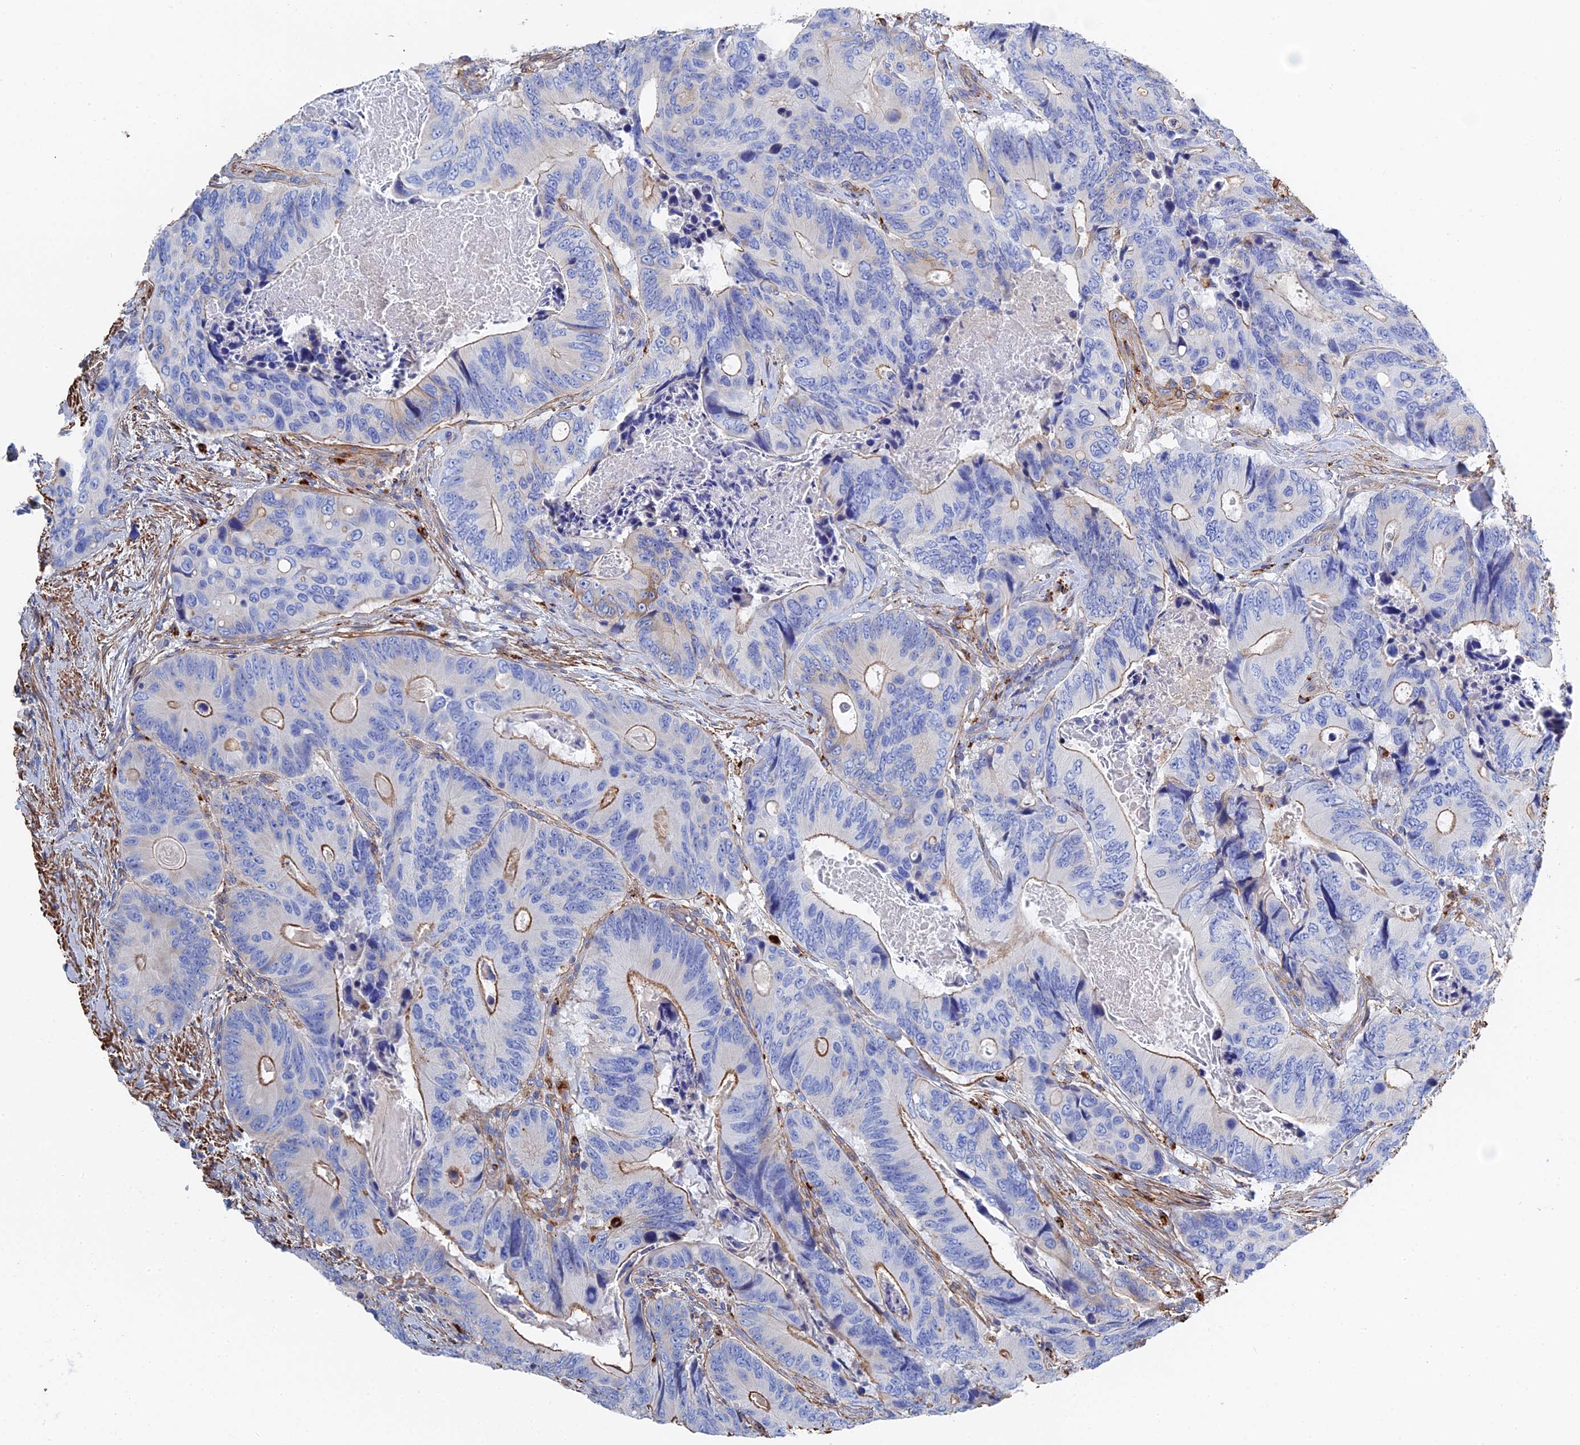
{"staining": {"intensity": "moderate", "quantity": "<25%", "location": "cytoplasmic/membranous"}, "tissue": "colorectal cancer", "cell_type": "Tumor cells", "image_type": "cancer", "snomed": [{"axis": "morphology", "description": "Adenocarcinoma, NOS"}, {"axis": "topography", "description": "Colon"}], "caption": "A photomicrograph showing moderate cytoplasmic/membranous expression in about <25% of tumor cells in adenocarcinoma (colorectal), as visualized by brown immunohistochemical staining.", "gene": "STRA6", "patient": {"sex": "male", "age": 84}}